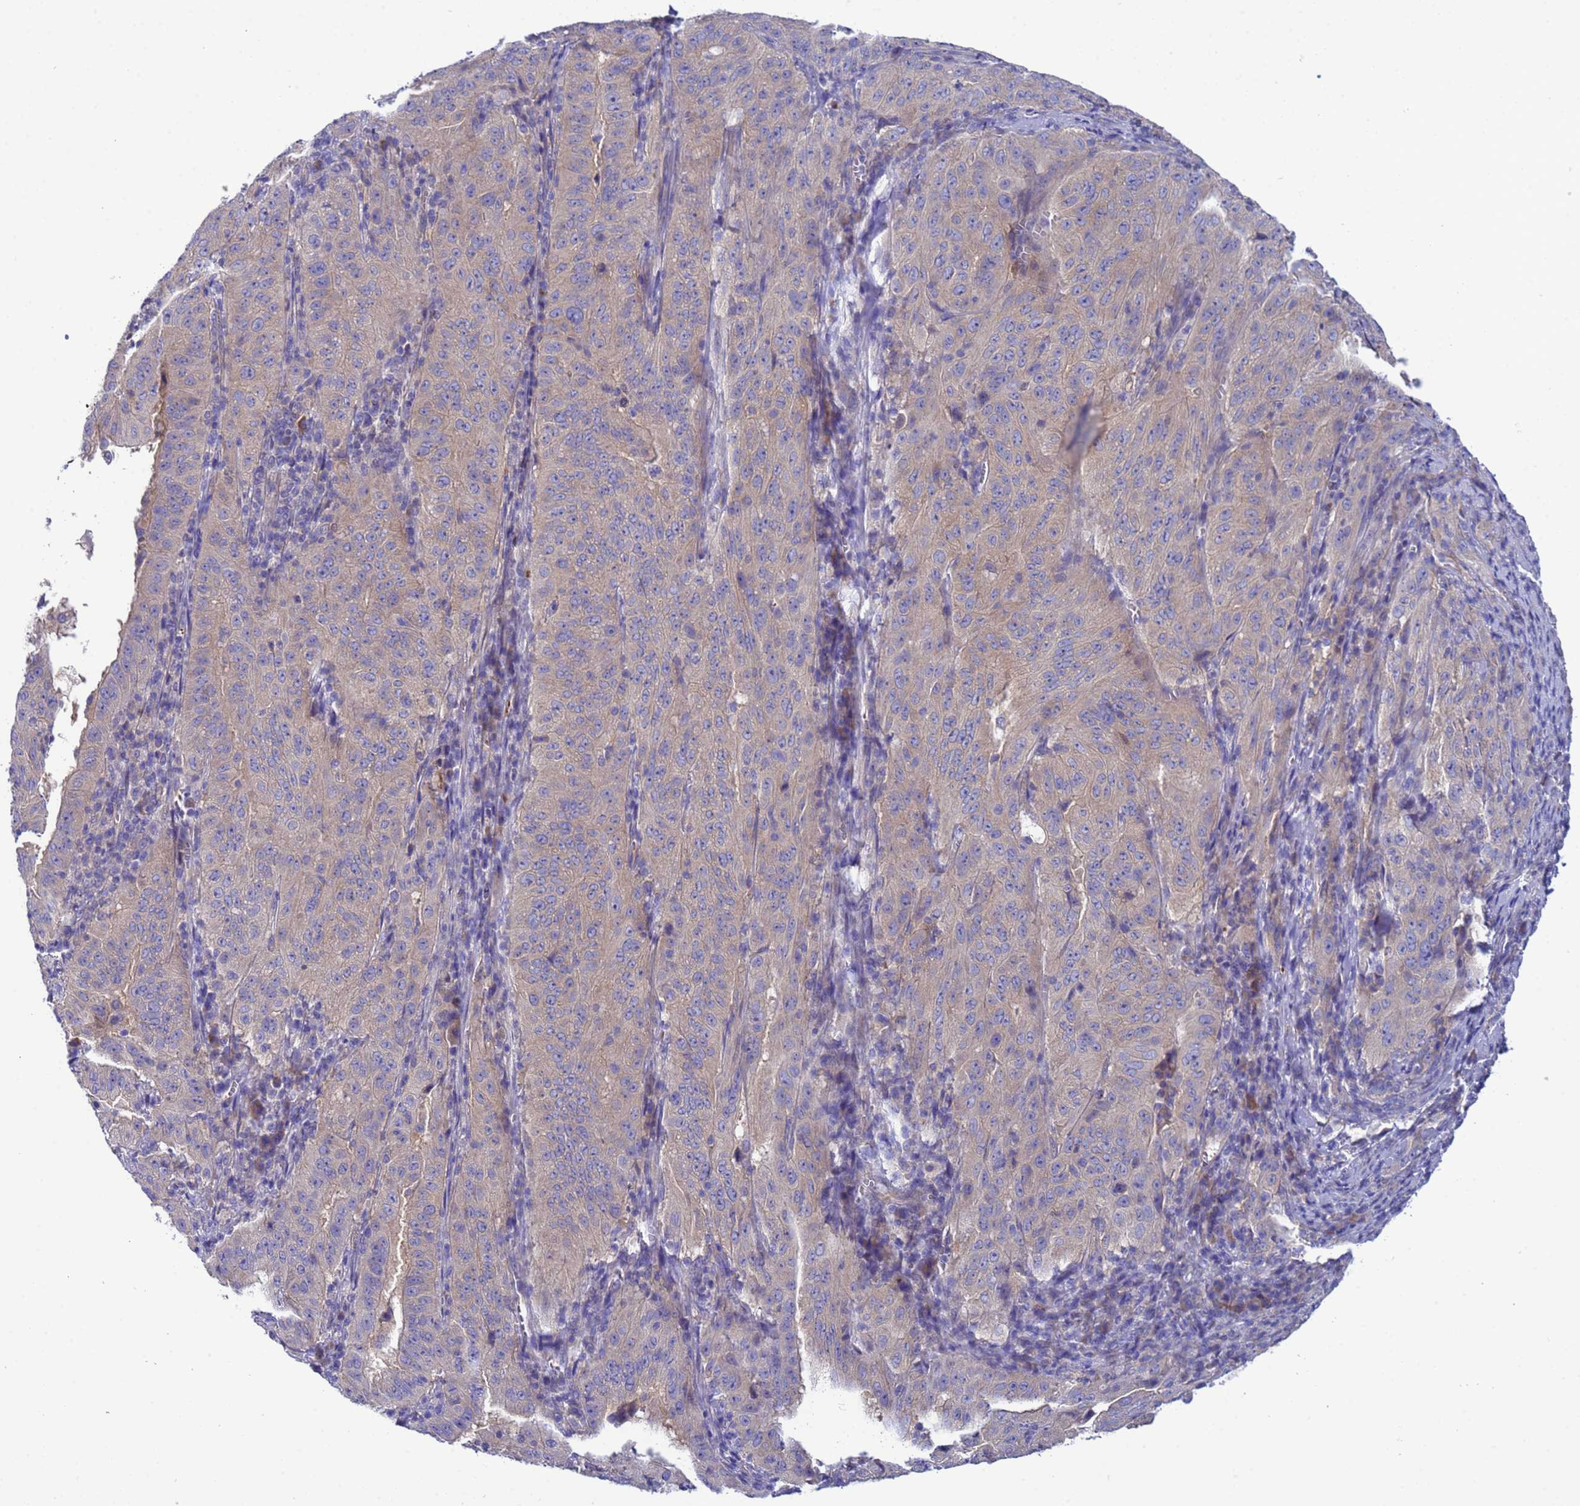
{"staining": {"intensity": "negative", "quantity": "none", "location": "none"}, "tissue": "pancreatic cancer", "cell_type": "Tumor cells", "image_type": "cancer", "snomed": [{"axis": "morphology", "description": "Adenocarcinoma, NOS"}, {"axis": "topography", "description": "Pancreas"}], "caption": "Human pancreatic cancer (adenocarcinoma) stained for a protein using immunohistochemistry demonstrates no positivity in tumor cells.", "gene": "RC3H2", "patient": {"sex": "male", "age": 63}}